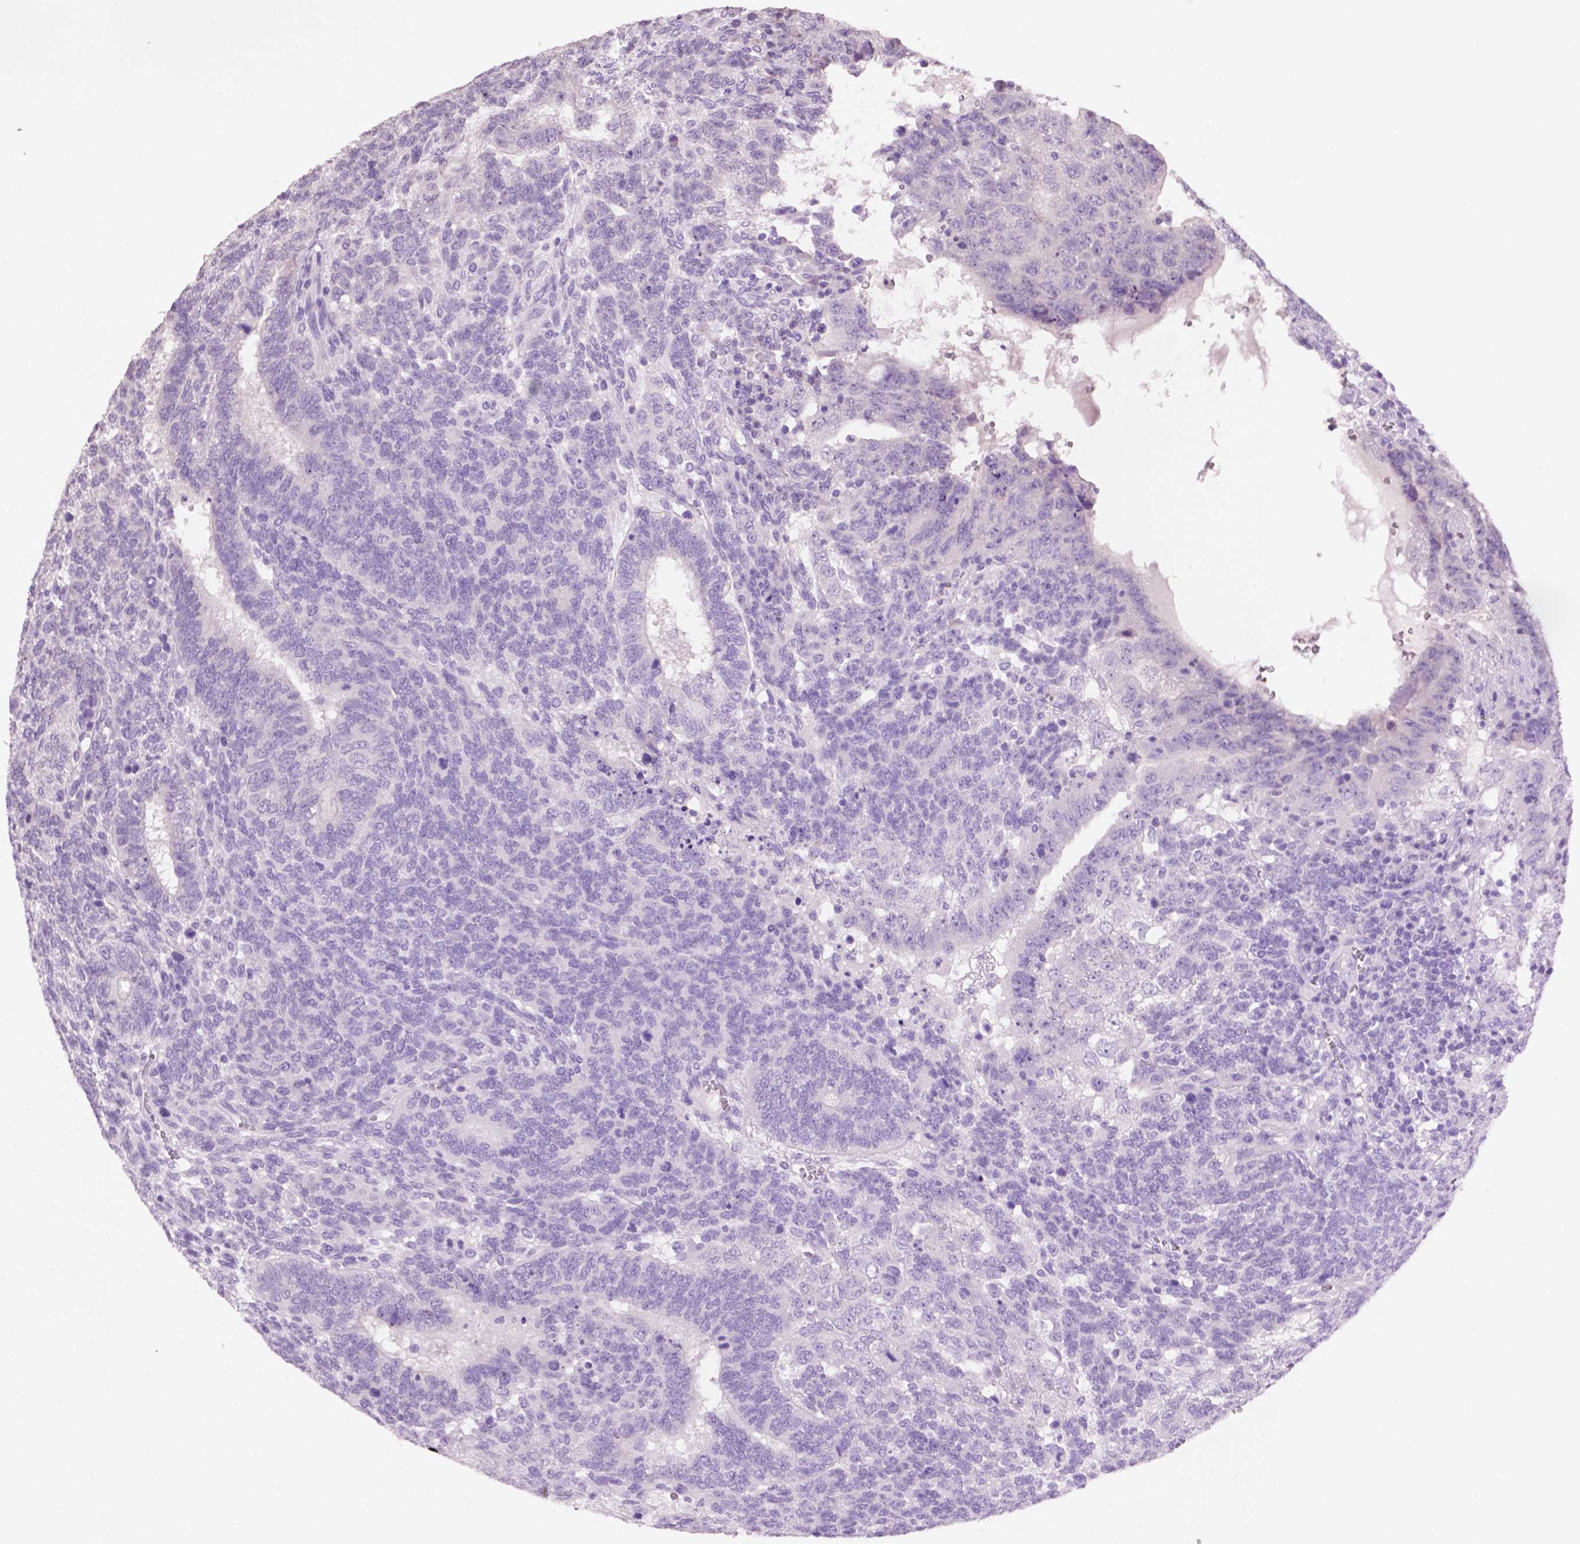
{"staining": {"intensity": "negative", "quantity": "none", "location": "none"}, "tissue": "testis cancer", "cell_type": "Tumor cells", "image_type": "cancer", "snomed": [{"axis": "morphology", "description": "Normal tissue, NOS"}, {"axis": "morphology", "description": "Carcinoma, Embryonal, NOS"}, {"axis": "topography", "description": "Testis"}, {"axis": "topography", "description": "Epididymis"}], "caption": "The image exhibits no staining of tumor cells in testis cancer (embryonal carcinoma).", "gene": "CRYBA4", "patient": {"sex": "male", "age": 23}}